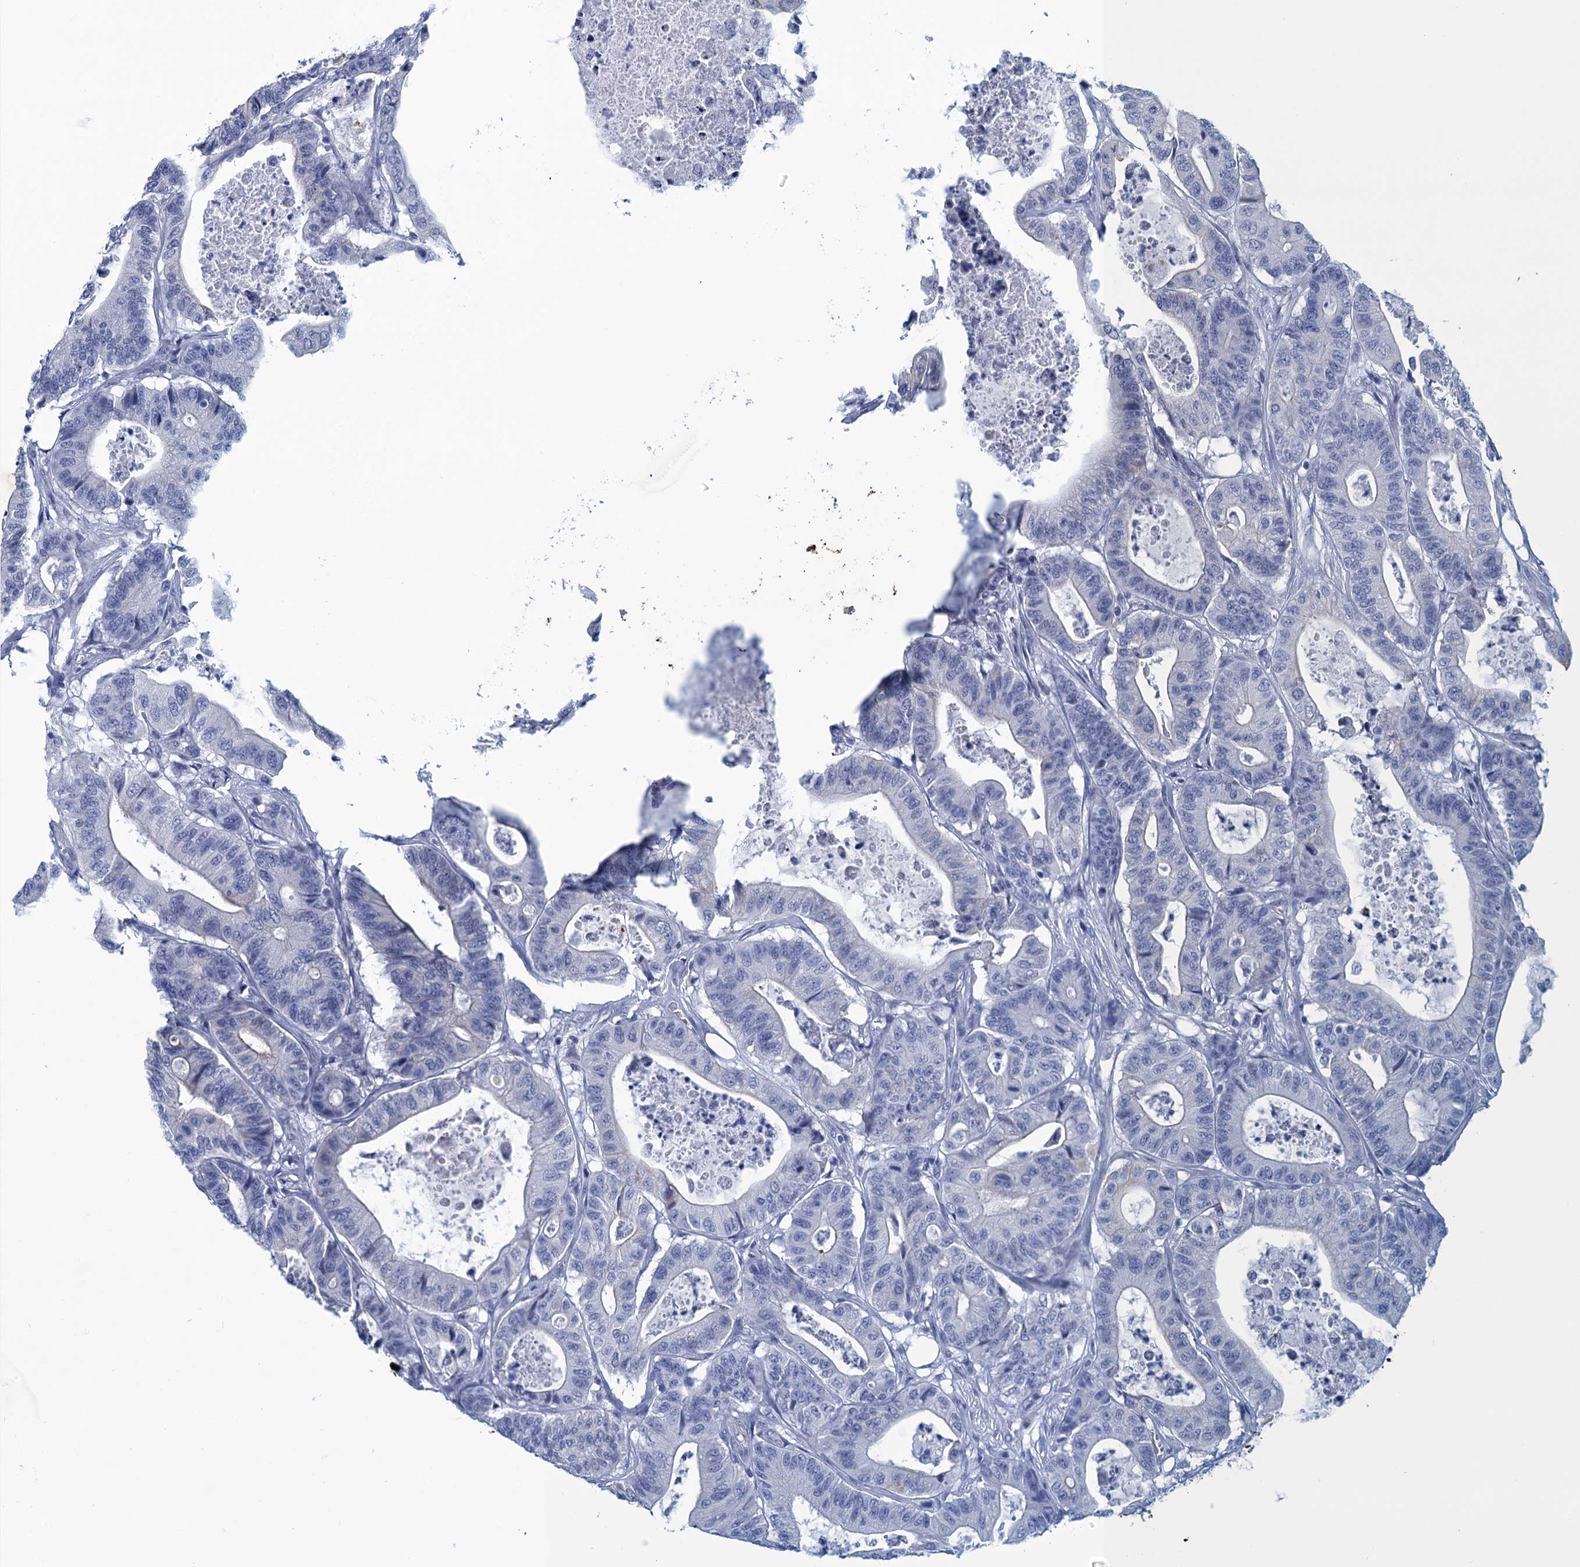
{"staining": {"intensity": "negative", "quantity": "none", "location": "none"}, "tissue": "colorectal cancer", "cell_type": "Tumor cells", "image_type": "cancer", "snomed": [{"axis": "morphology", "description": "Adenocarcinoma, NOS"}, {"axis": "topography", "description": "Colon"}], "caption": "This image is of colorectal cancer (adenocarcinoma) stained with immunohistochemistry to label a protein in brown with the nuclei are counter-stained blue. There is no staining in tumor cells.", "gene": "SCEL", "patient": {"sex": "female", "age": 84}}